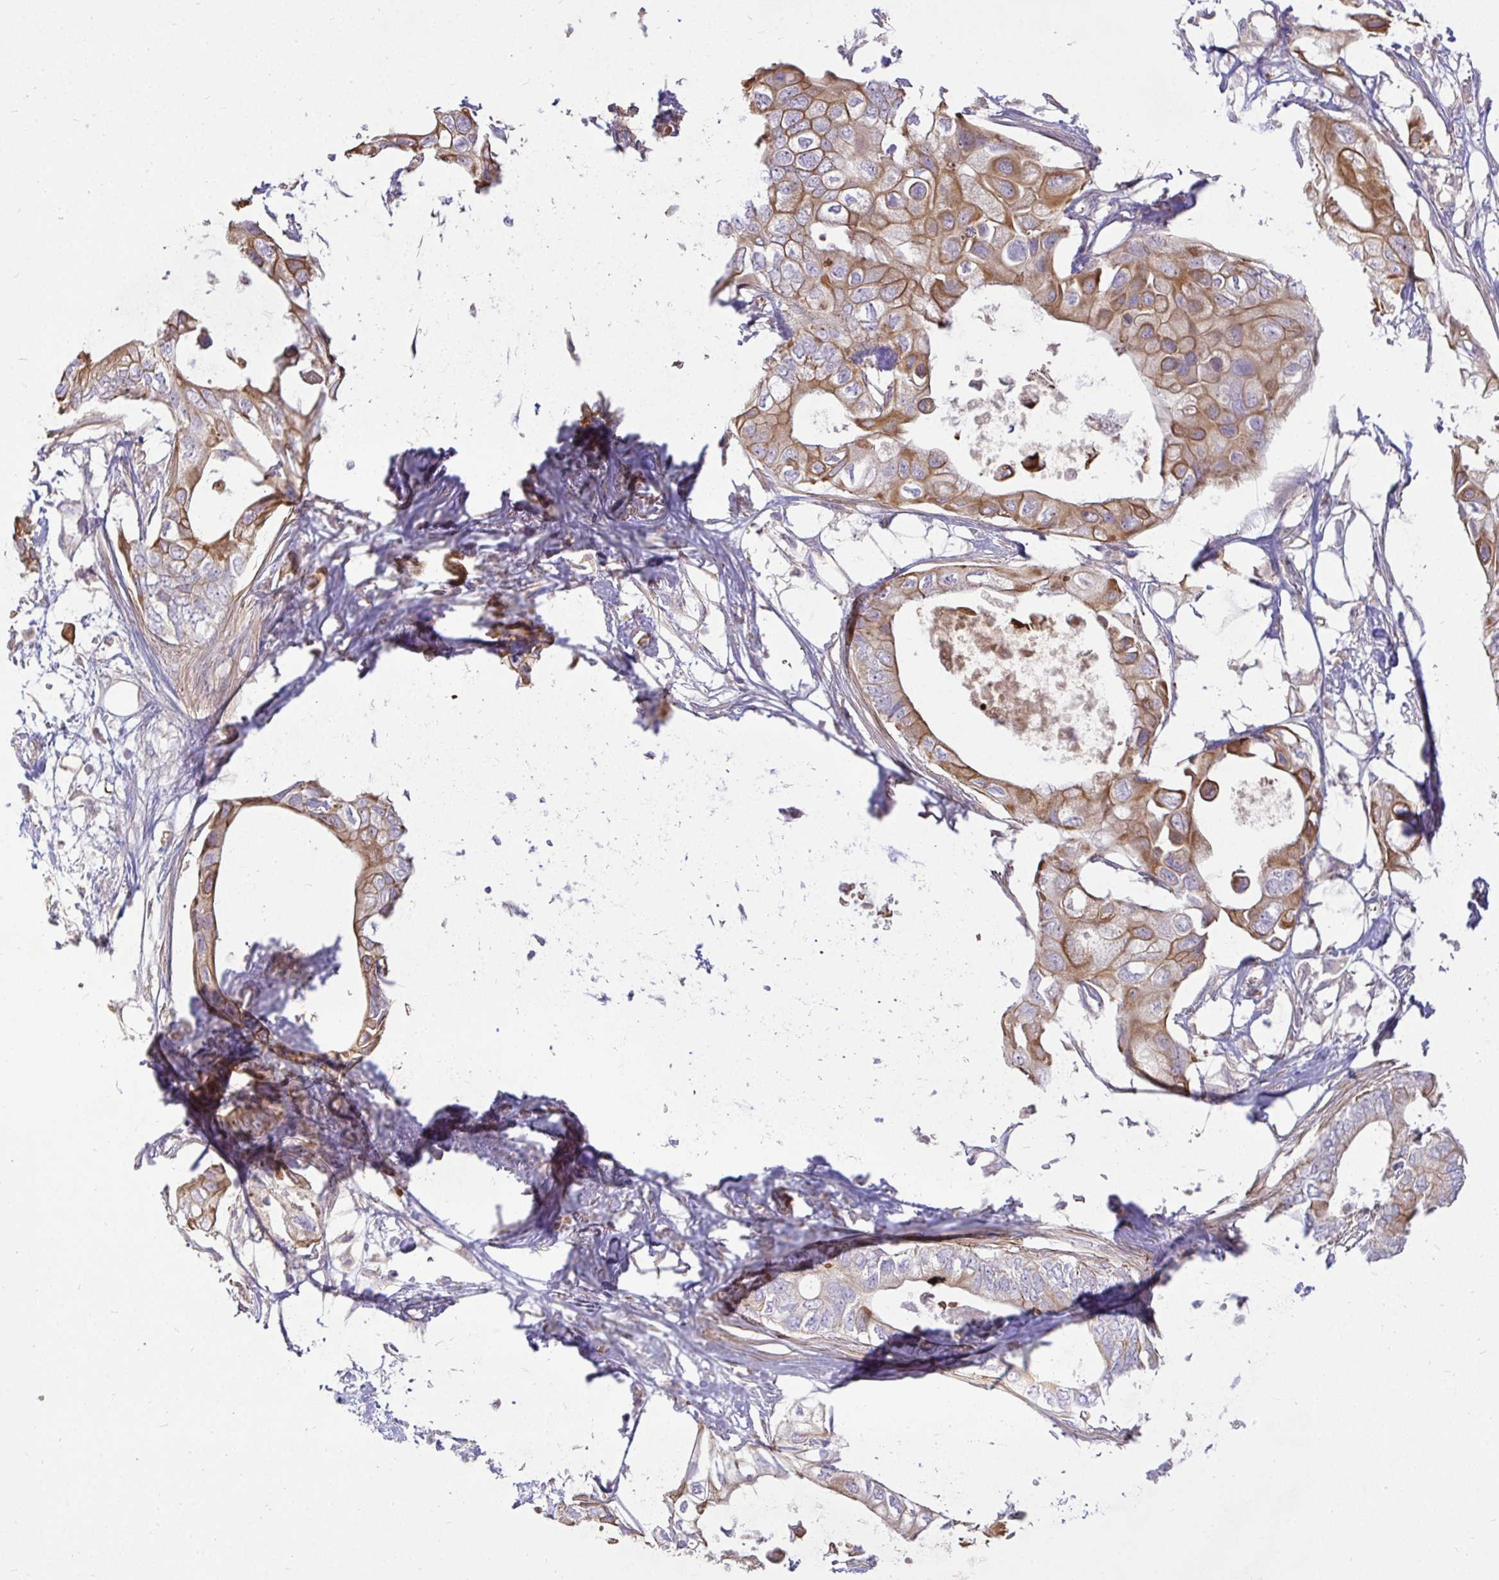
{"staining": {"intensity": "moderate", "quantity": ">75%", "location": "cytoplasmic/membranous"}, "tissue": "pancreatic cancer", "cell_type": "Tumor cells", "image_type": "cancer", "snomed": [{"axis": "morphology", "description": "Adenocarcinoma, NOS"}, {"axis": "topography", "description": "Pancreas"}], "caption": "Pancreatic cancer (adenocarcinoma) tissue demonstrates moderate cytoplasmic/membranous positivity in about >75% of tumor cells", "gene": "STRIP1", "patient": {"sex": "female", "age": 63}}